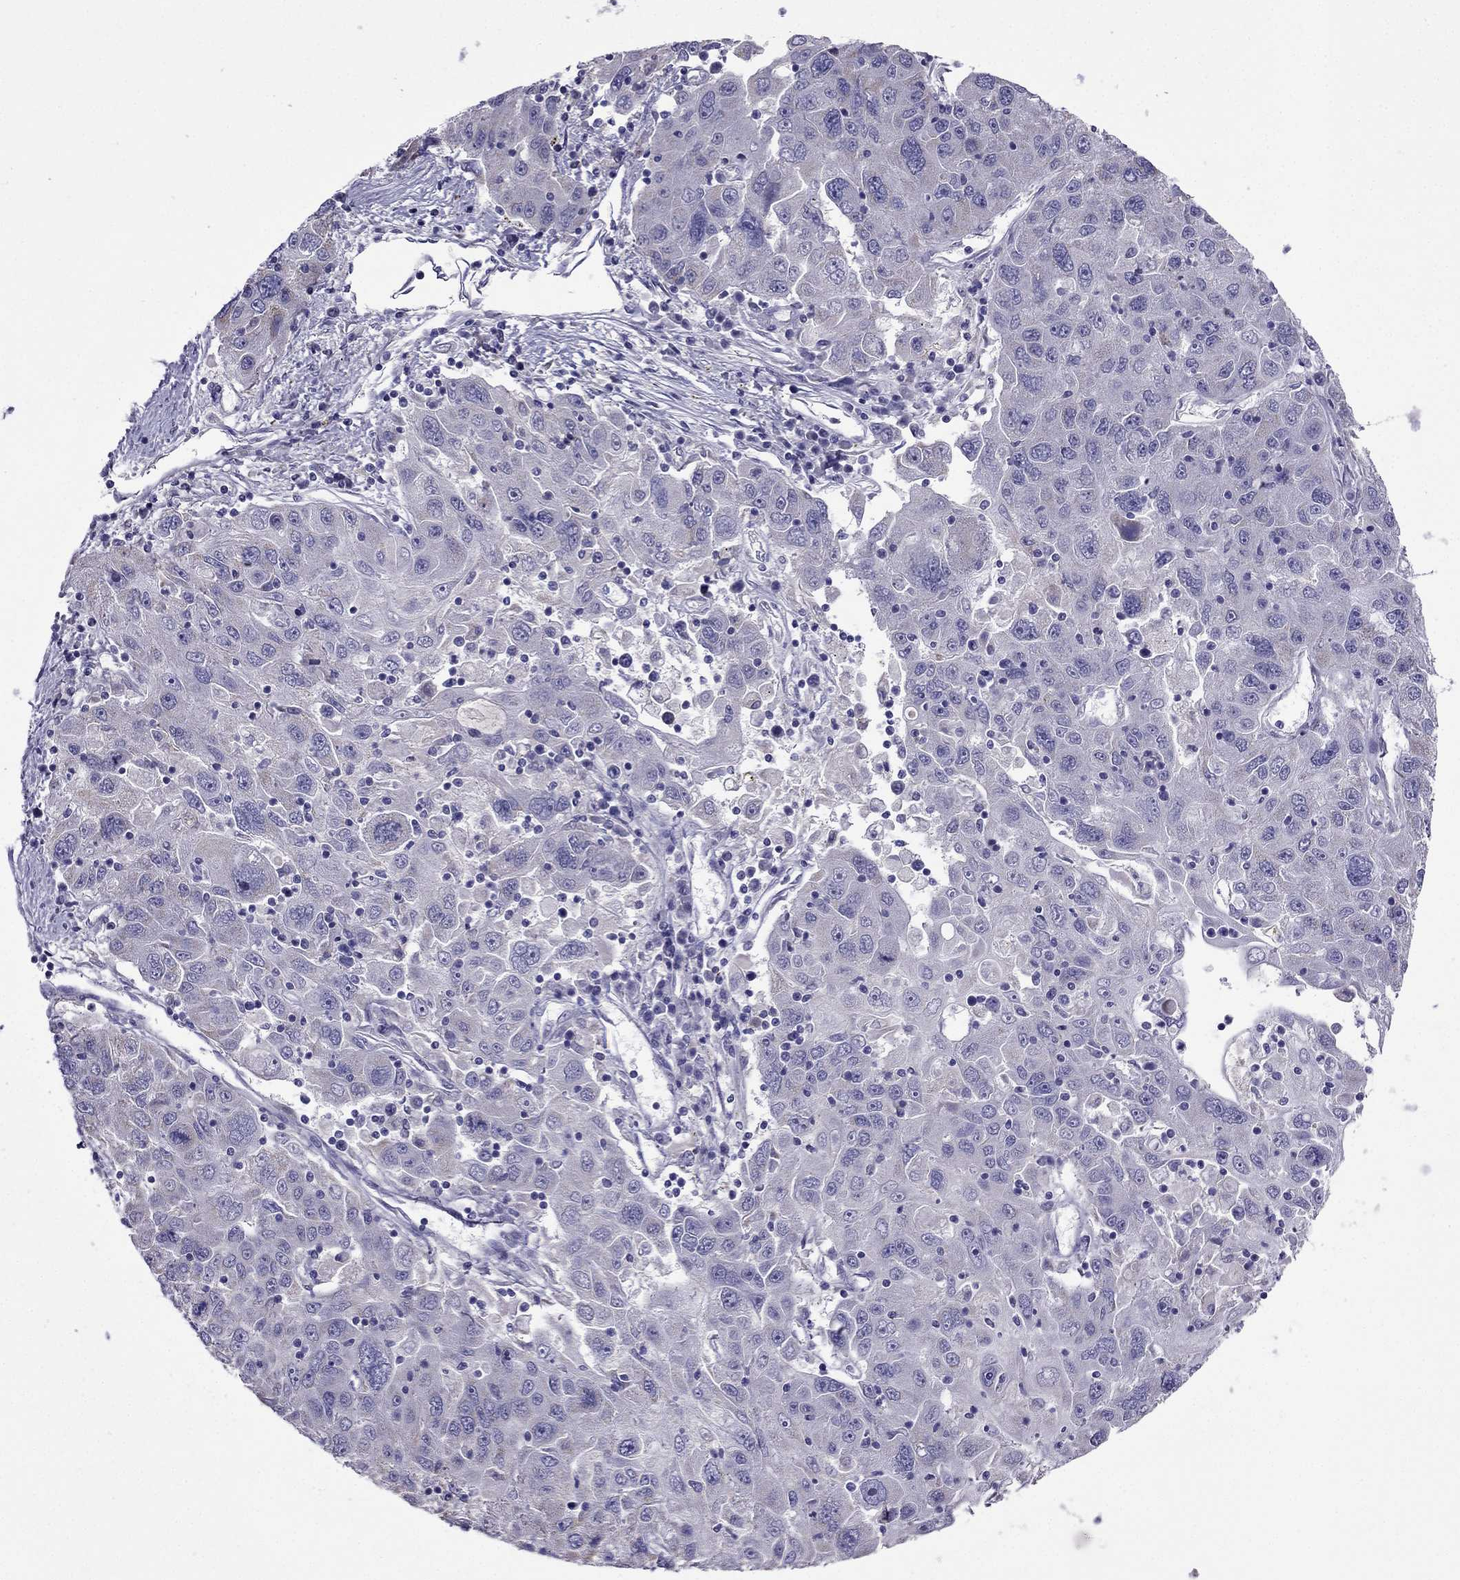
{"staining": {"intensity": "negative", "quantity": "none", "location": "none"}, "tissue": "stomach cancer", "cell_type": "Tumor cells", "image_type": "cancer", "snomed": [{"axis": "morphology", "description": "Adenocarcinoma, NOS"}, {"axis": "topography", "description": "Stomach"}], "caption": "An immunohistochemistry histopathology image of stomach cancer (adenocarcinoma) is shown. There is no staining in tumor cells of stomach cancer (adenocarcinoma).", "gene": "DSC1", "patient": {"sex": "male", "age": 56}}